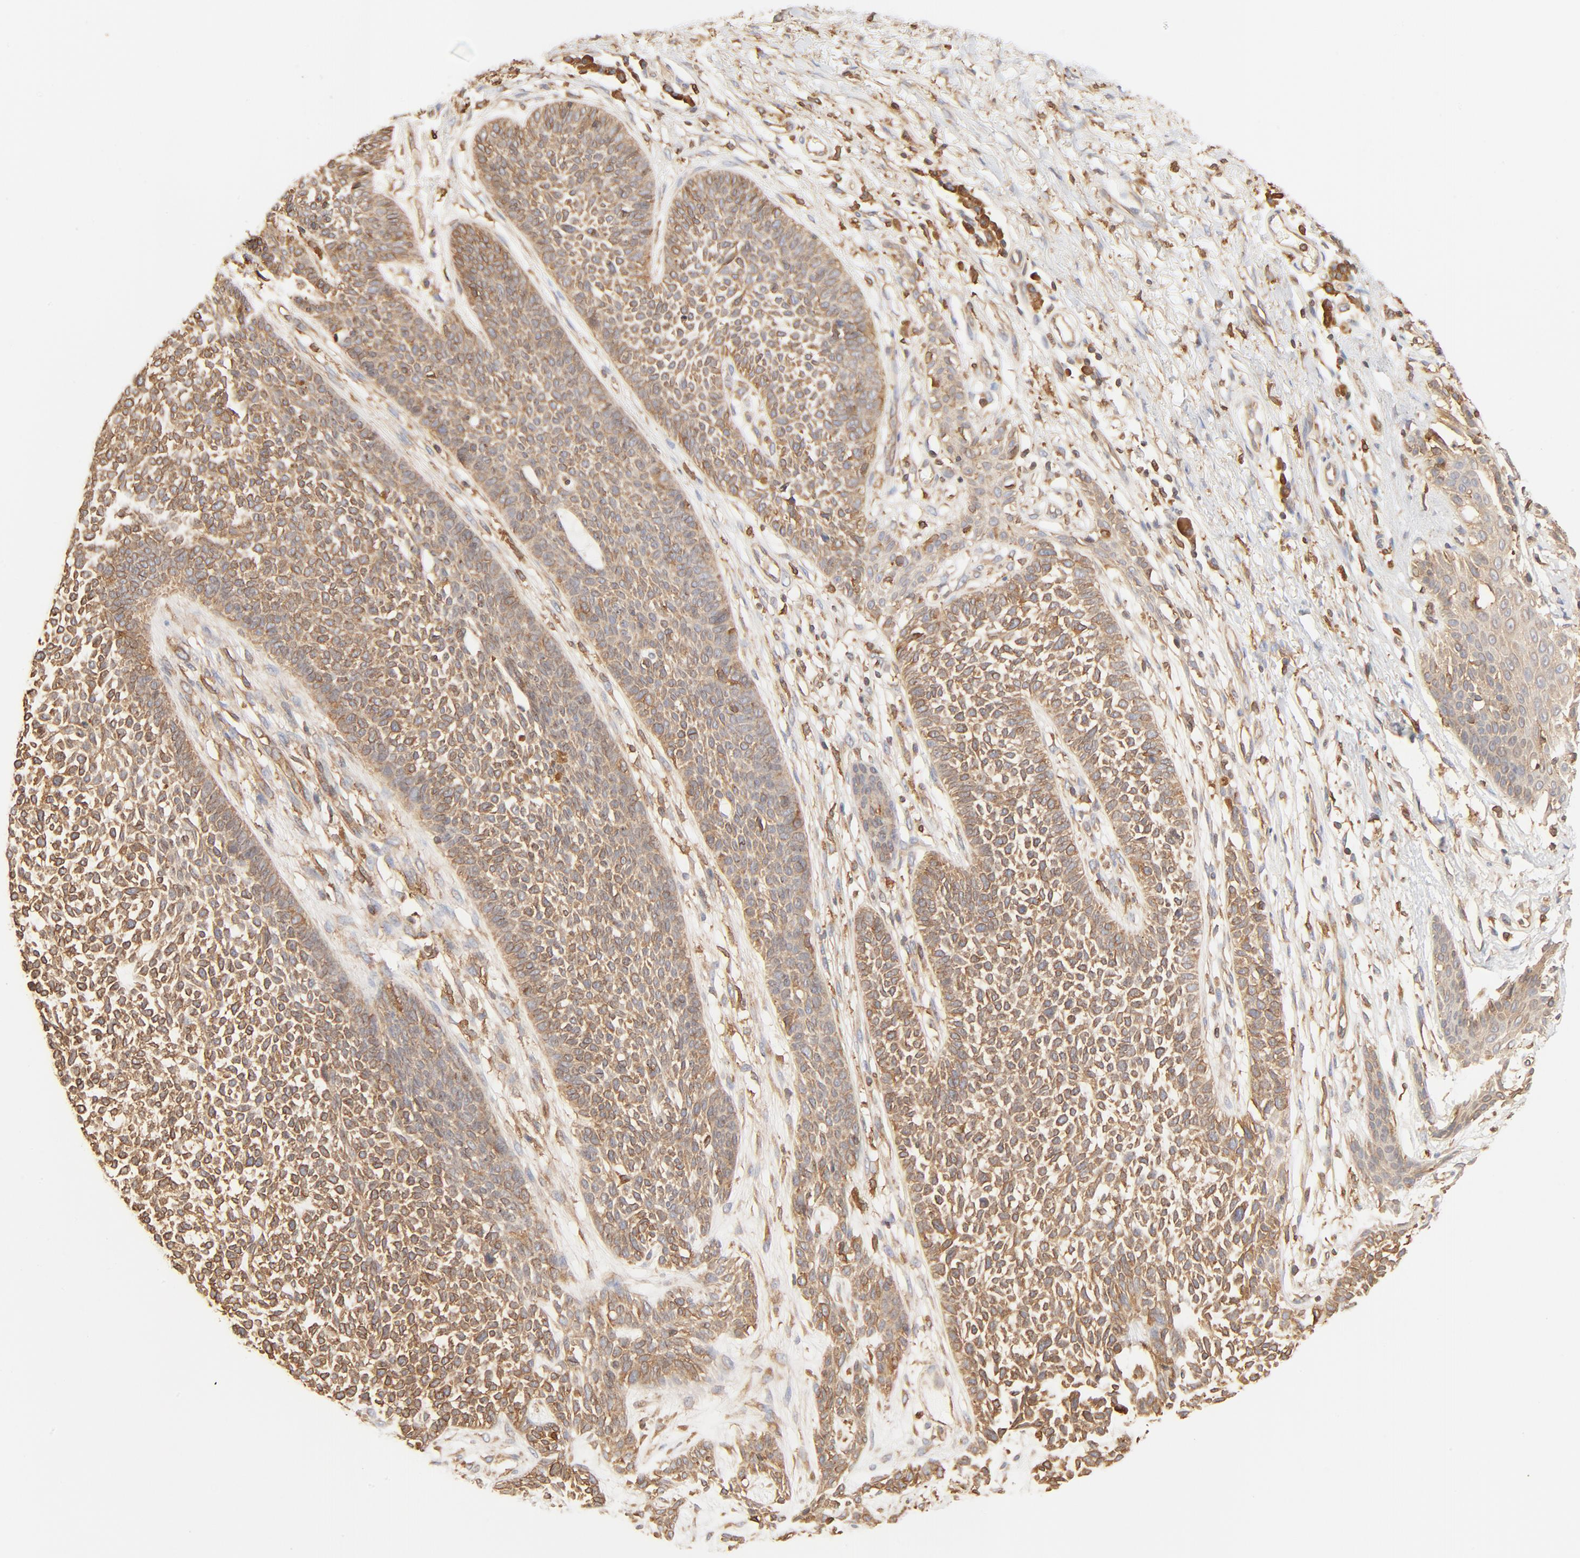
{"staining": {"intensity": "weak", "quantity": ">75%", "location": "cytoplasmic/membranous"}, "tissue": "skin cancer", "cell_type": "Tumor cells", "image_type": "cancer", "snomed": [{"axis": "morphology", "description": "Basal cell carcinoma"}, {"axis": "topography", "description": "Skin"}], "caption": "This histopathology image demonstrates immunohistochemistry staining of human skin cancer (basal cell carcinoma), with low weak cytoplasmic/membranous positivity in approximately >75% of tumor cells.", "gene": "BCAP31", "patient": {"sex": "female", "age": 84}}